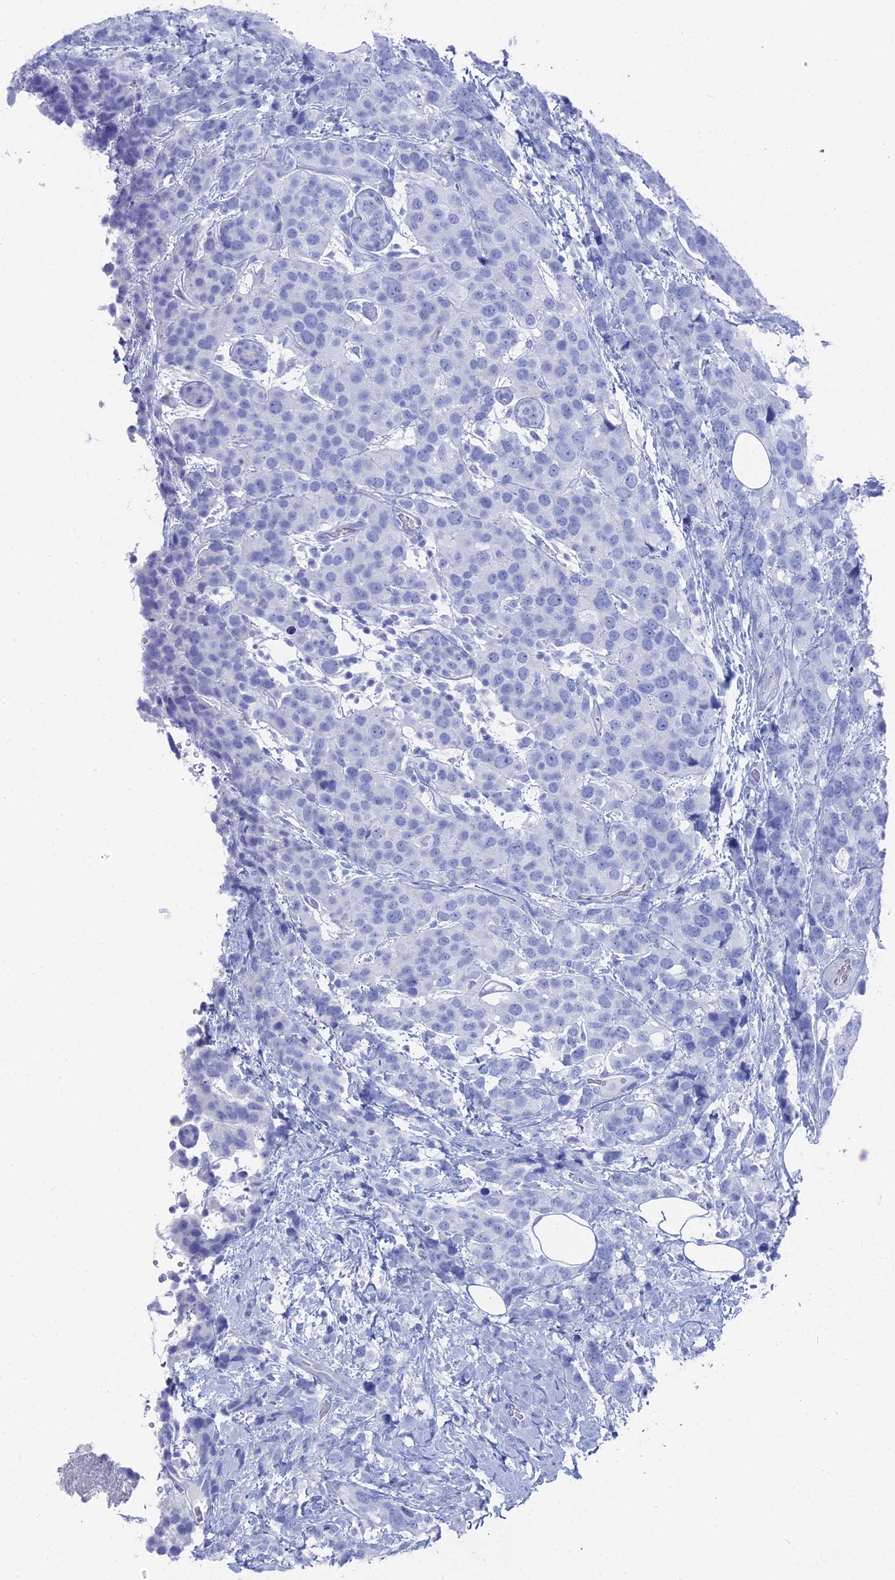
{"staining": {"intensity": "negative", "quantity": "none", "location": "none"}, "tissue": "breast cancer", "cell_type": "Tumor cells", "image_type": "cancer", "snomed": [{"axis": "morphology", "description": "Lobular carcinoma"}, {"axis": "topography", "description": "Breast"}], "caption": "This is a image of IHC staining of breast cancer (lobular carcinoma), which shows no expression in tumor cells. The staining was performed using DAB (3,3'-diaminobenzidine) to visualize the protein expression in brown, while the nuclei were stained in blue with hematoxylin (Magnification: 20x).", "gene": "ENPP3", "patient": {"sex": "female", "age": 59}}